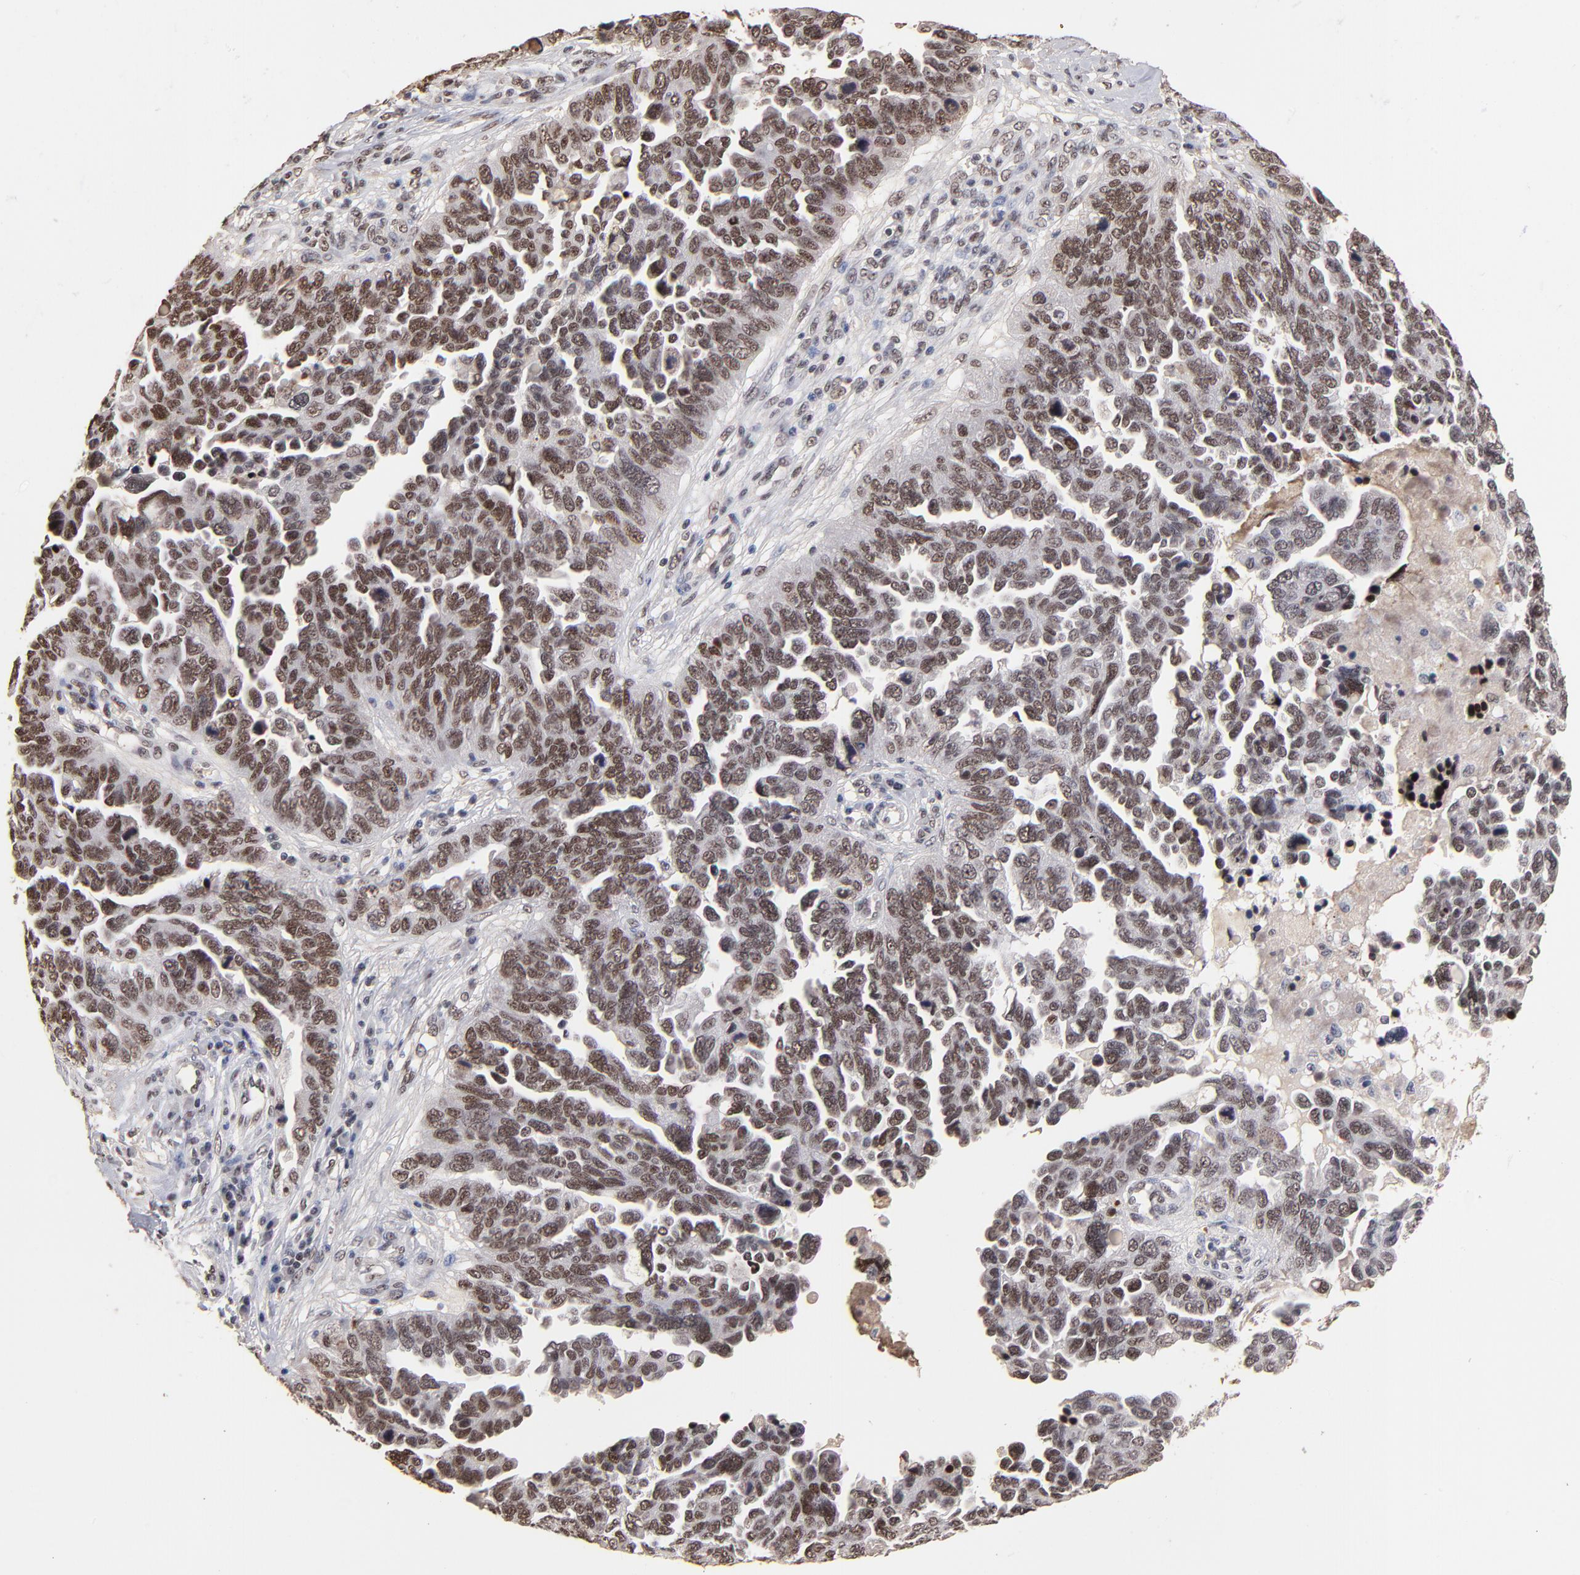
{"staining": {"intensity": "moderate", "quantity": ">75%", "location": "nuclear"}, "tissue": "ovarian cancer", "cell_type": "Tumor cells", "image_type": "cancer", "snomed": [{"axis": "morphology", "description": "Cystadenocarcinoma, serous, NOS"}, {"axis": "topography", "description": "Ovary"}], "caption": "Protein expression analysis of ovarian serous cystadenocarcinoma demonstrates moderate nuclear staining in about >75% of tumor cells.", "gene": "ZNF146", "patient": {"sex": "female", "age": 64}}